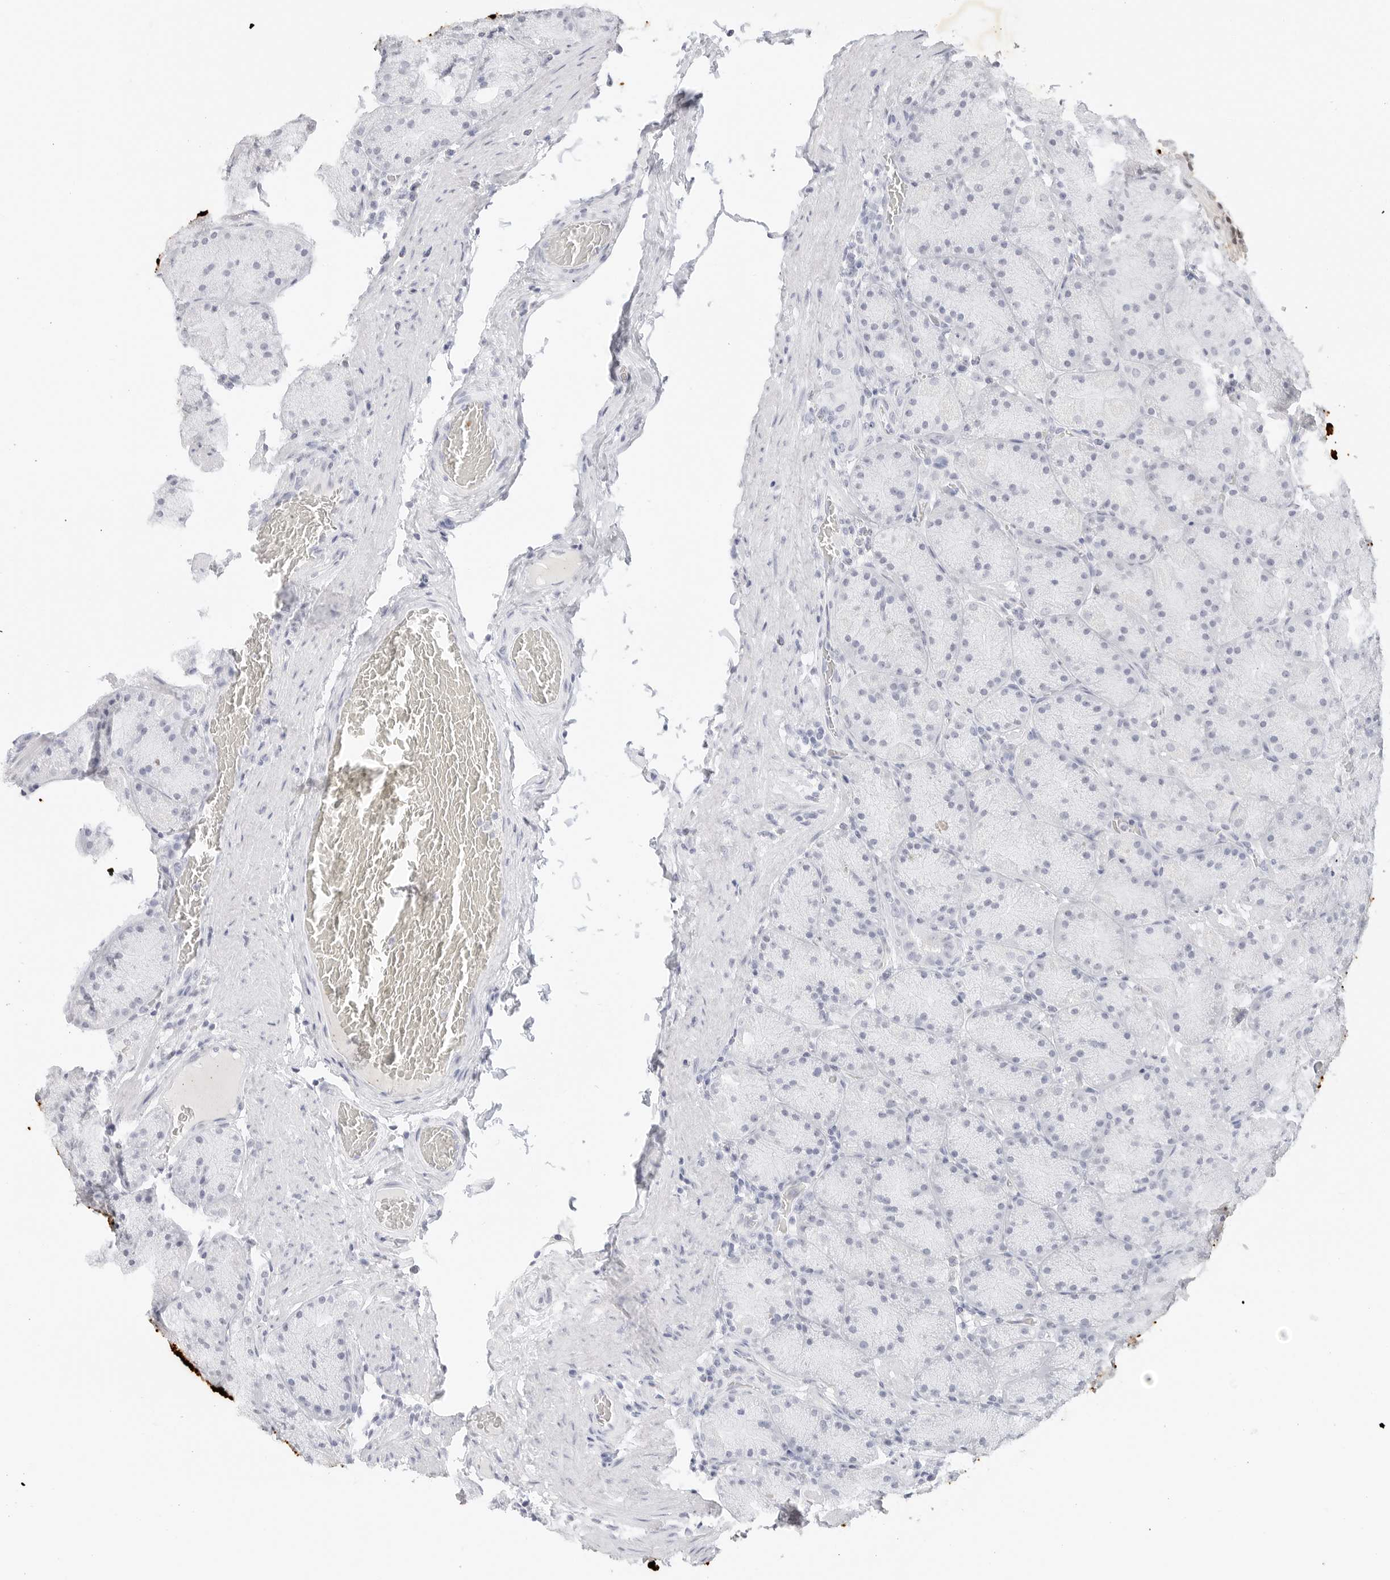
{"staining": {"intensity": "strong", "quantity": "25%-75%", "location": "cytoplasmic/membranous"}, "tissue": "stomach", "cell_type": "Glandular cells", "image_type": "normal", "snomed": [{"axis": "morphology", "description": "Normal tissue, NOS"}, {"axis": "topography", "description": "Stomach, upper"}, {"axis": "topography", "description": "Stomach"}], "caption": "Protein analysis of normal stomach shows strong cytoplasmic/membranous staining in approximately 25%-75% of glandular cells. The staining was performed using DAB, with brown indicating positive protein expression. Nuclei are stained blue with hematoxylin.", "gene": "TFF2", "patient": {"sex": "male", "age": 48}}